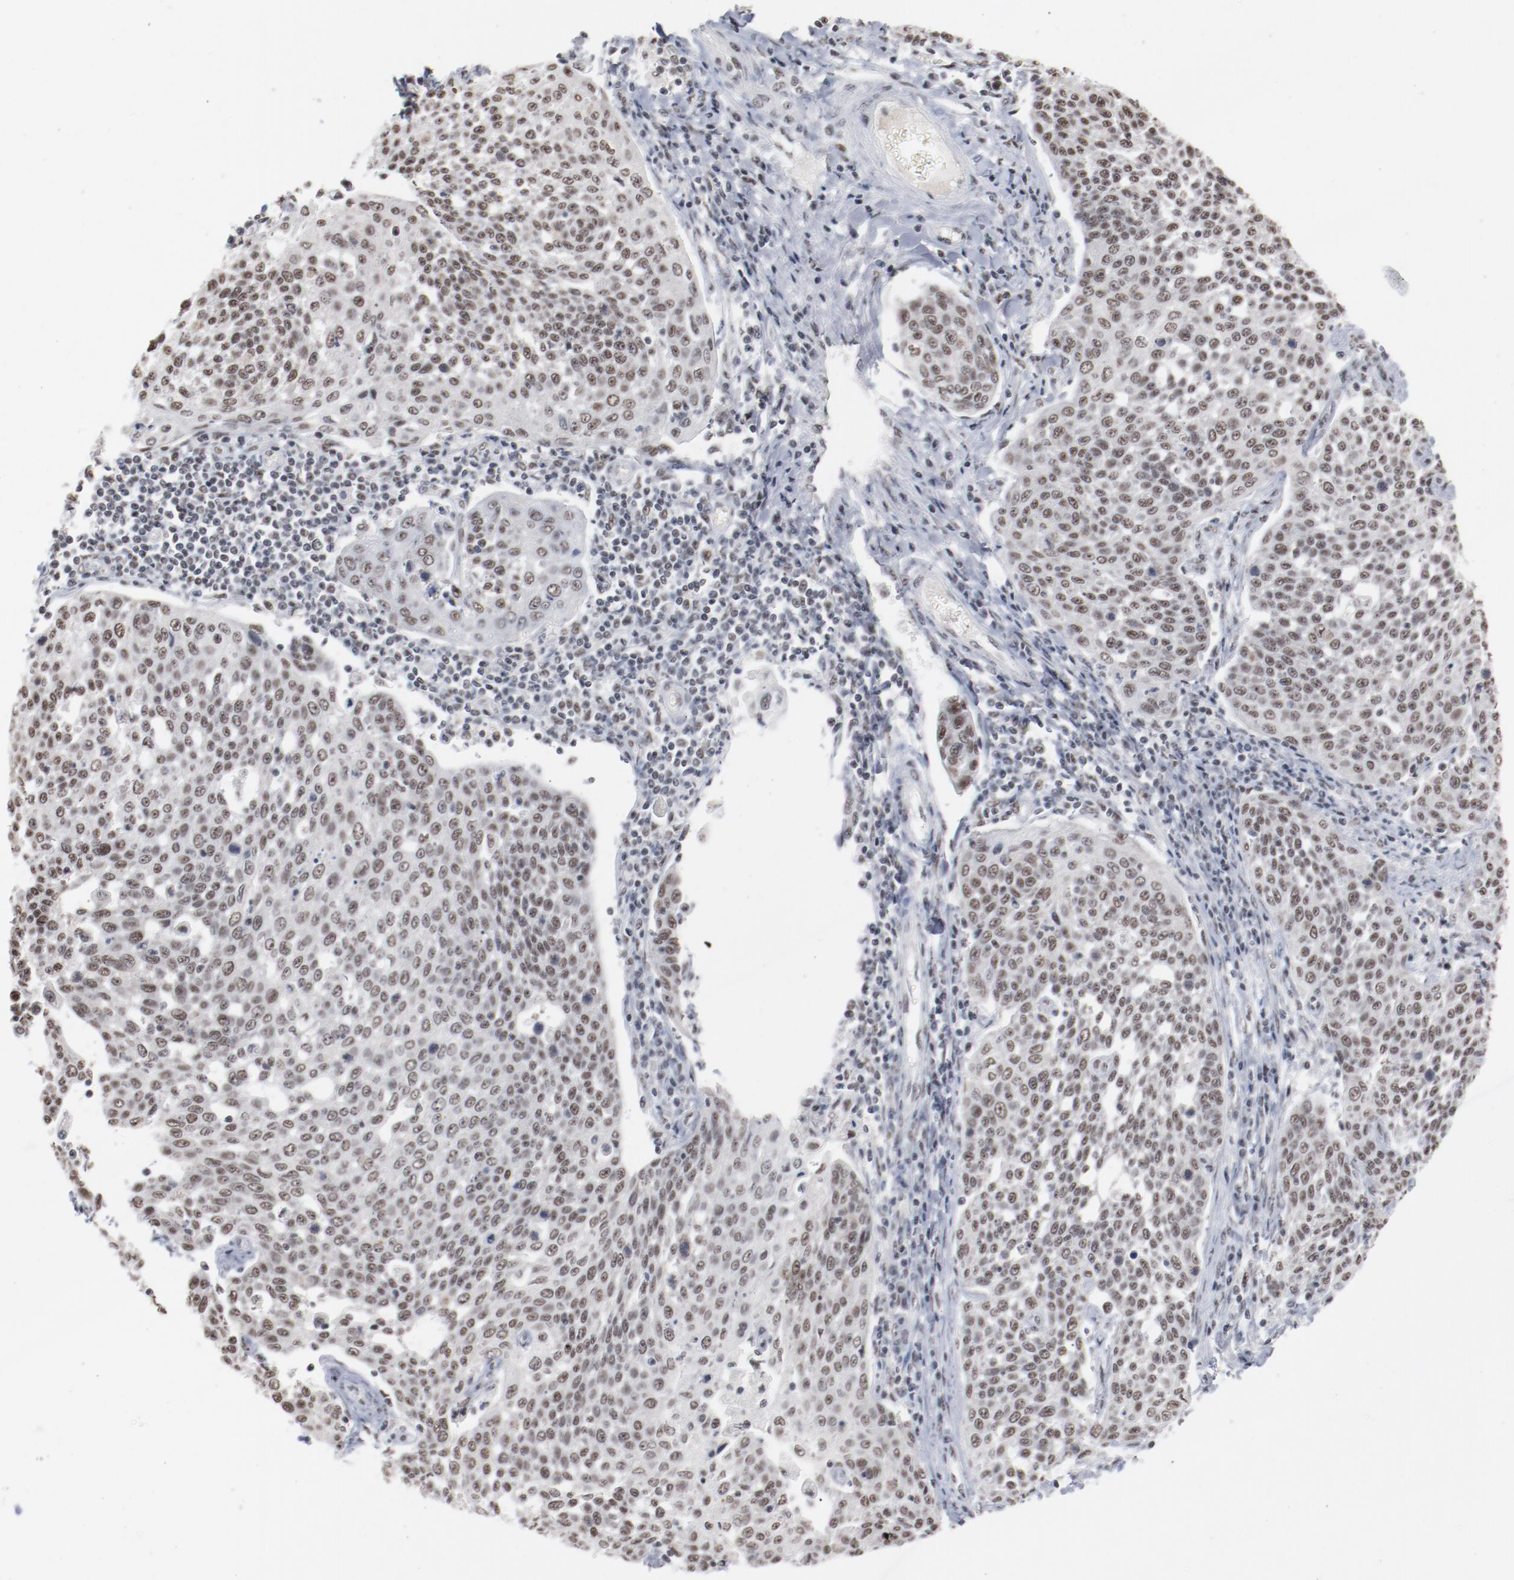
{"staining": {"intensity": "moderate", "quantity": "25%-75%", "location": "nuclear"}, "tissue": "cervical cancer", "cell_type": "Tumor cells", "image_type": "cancer", "snomed": [{"axis": "morphology", "description": "Squamous cell carcinoma, NOS"}, {"axis": "topography", "description": "Cervix"}], "caption": "Brown immunohistochemical staining in squamous cell carcinoma (cervical) demonstrates moderate nuclear expression in approximately 25%-75% of tumor cells.", "gene": "BUB3", "patient": {"sex": "female", "age": 34}}